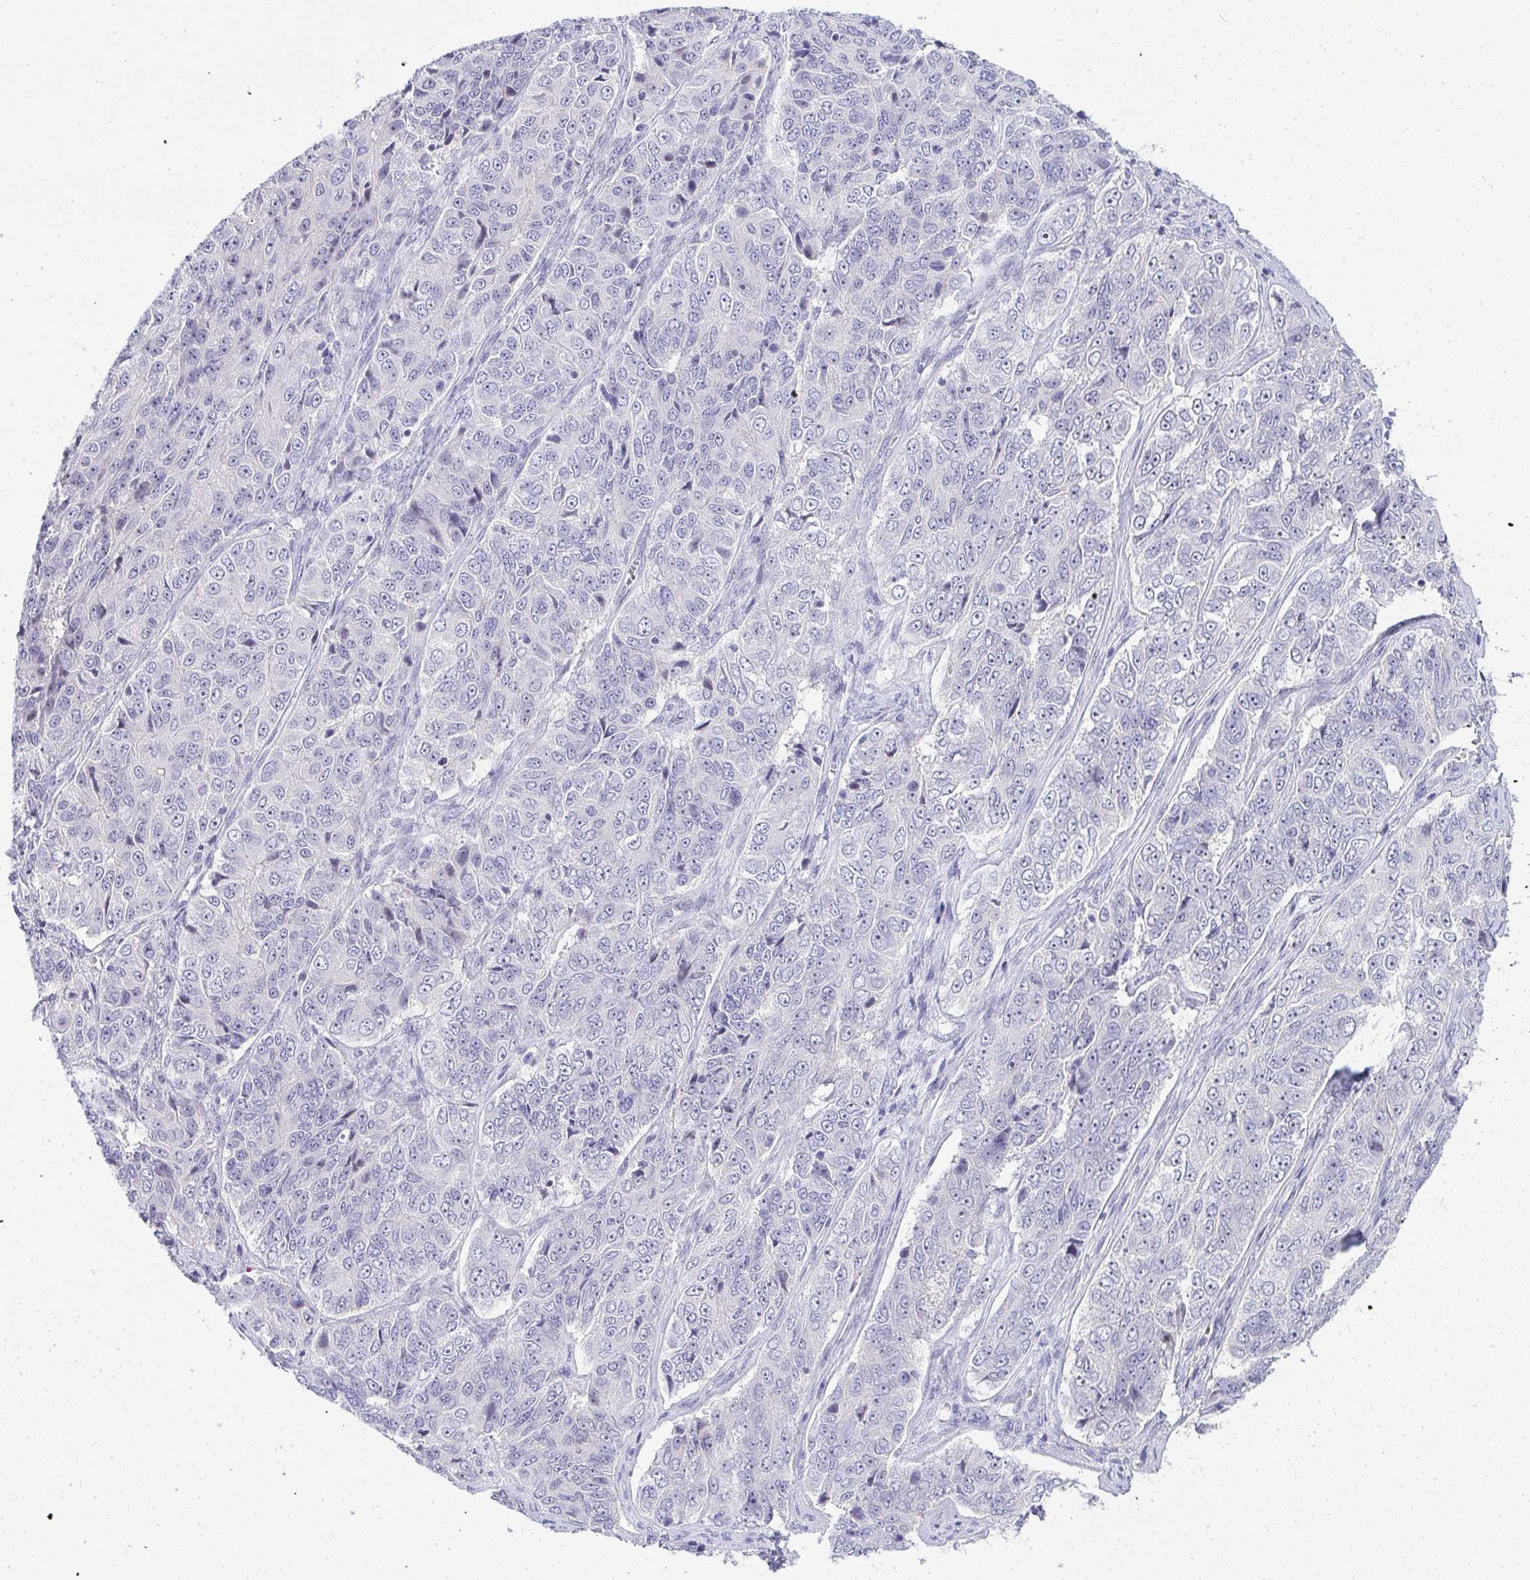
{"staining": {"intensity": "negative", "quantity": "none", "location": "none"}, "tissue": "ovarian cancer", "cell_type": "Tumor cells", "image_type": "cancer", "snomed": [{"axis": "morphology", "description": "Carcinoma, endometroid"}, {"axis": "topography", "description": "Ovary"}], "caption": "The immunohistochemistry image has no significant positivity in tumor cells of endometroid carcinoma (ovarian) tissue. (Stains: DAB immunohistochemistry with hematoxylin counter stain, Microscopy: brightfield microscopy at high magnification).", "gene": "EID3", "patient": {"sex": "female", "age": 51}}